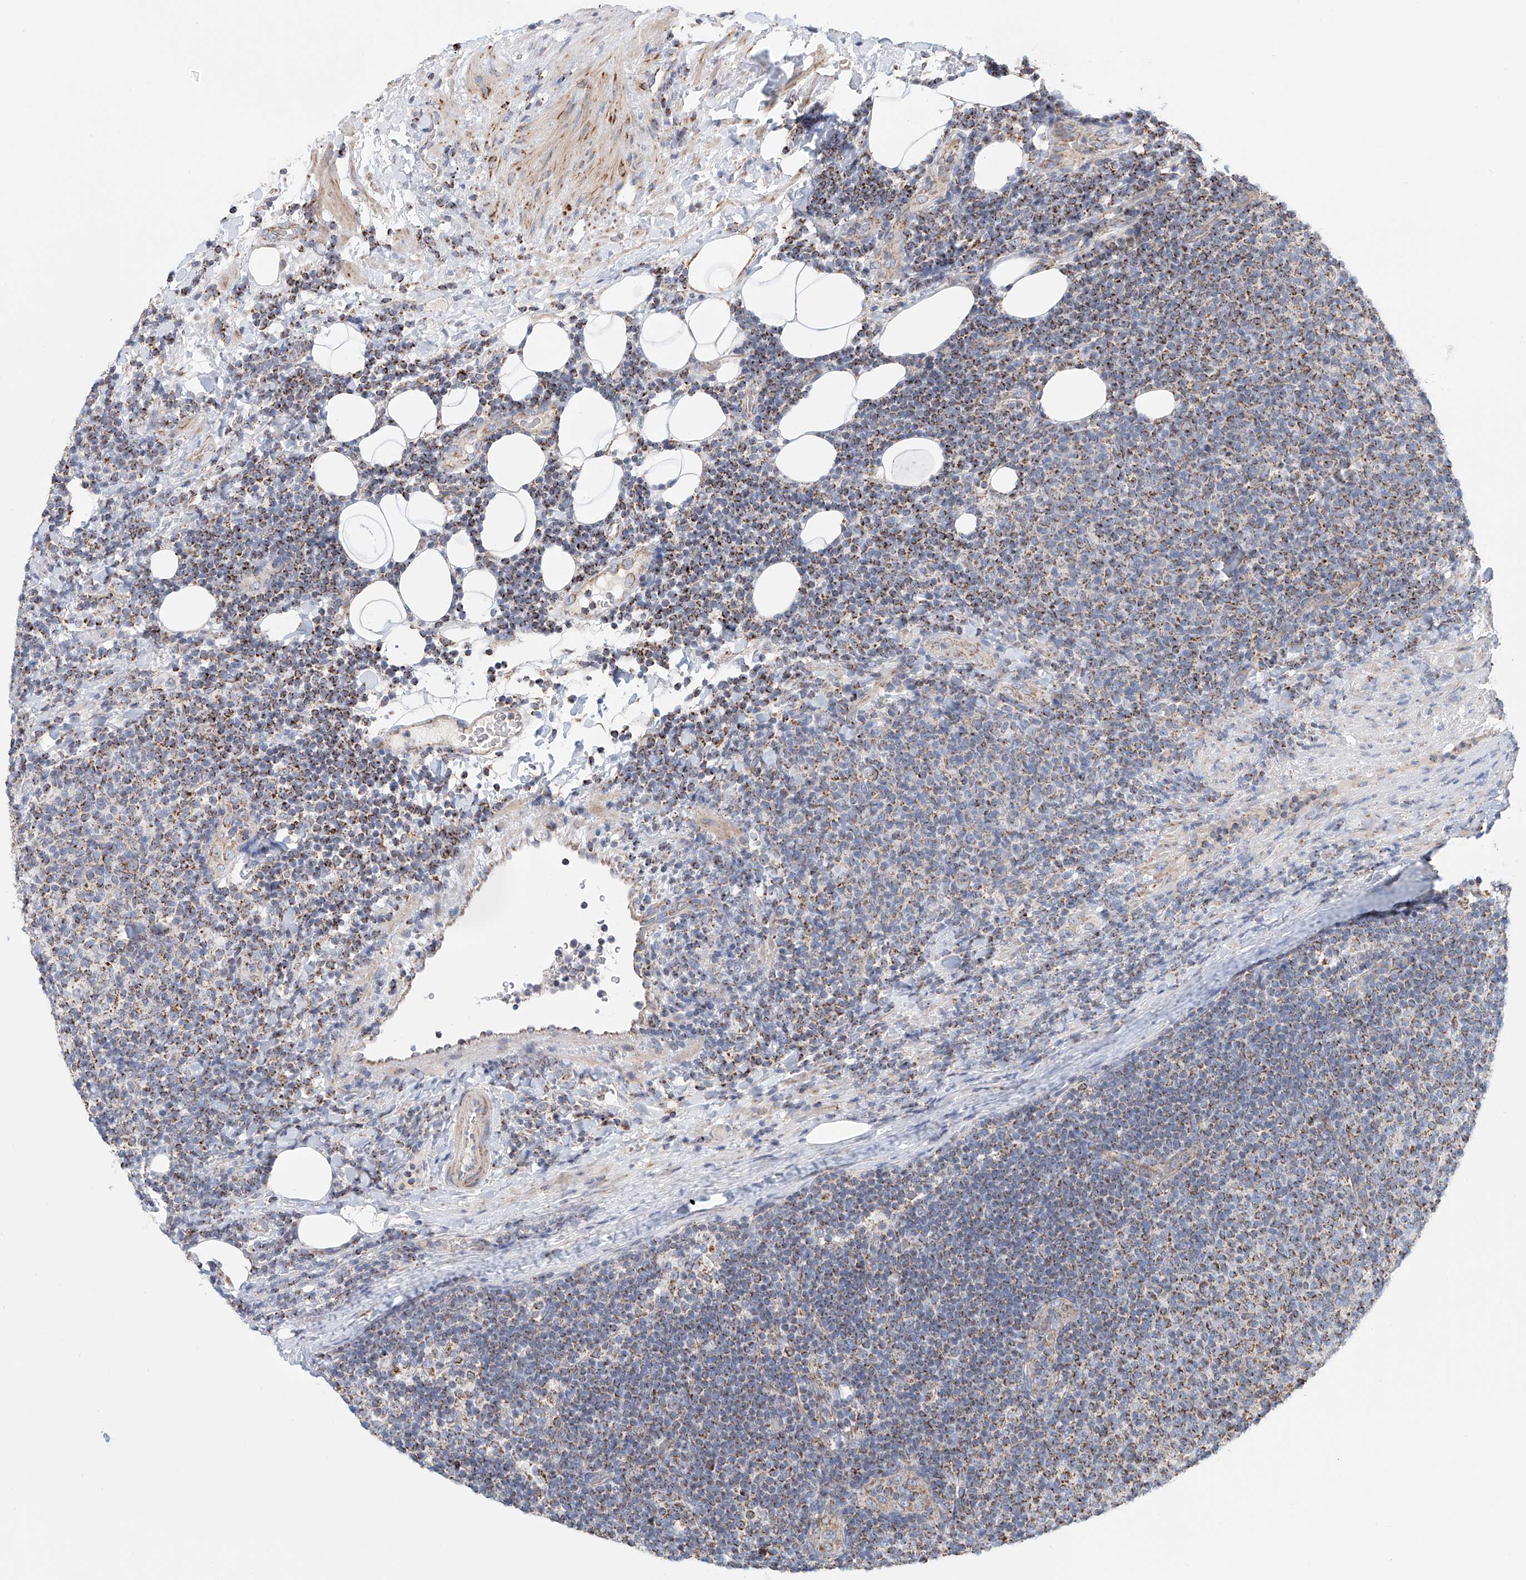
{"staining": {"intensity": "moderate", "quantity": ">75%", "location": "cytoplasmic/membranous"}, "tissue": "lymphoma", "cell_type": "Tumor cells", "image_type": "cancer", "snomed": [{"axis": "morphology", "description": "Malignant lymphoma, non-Hodgkin's type, Low grade"}, {"axis": "topography", "description": "Lymph node"}], "caption": "High-power microscopy captured an IHC image of lymphoma, revealing moderate cytoplasmic/membranous expression in approximately >75% of tumor cells. (DAB IHC, brown staining for protein, blue staining for nuclei).", "gene": "MCL1", "patient": {"sex": "male", "age": 66}}